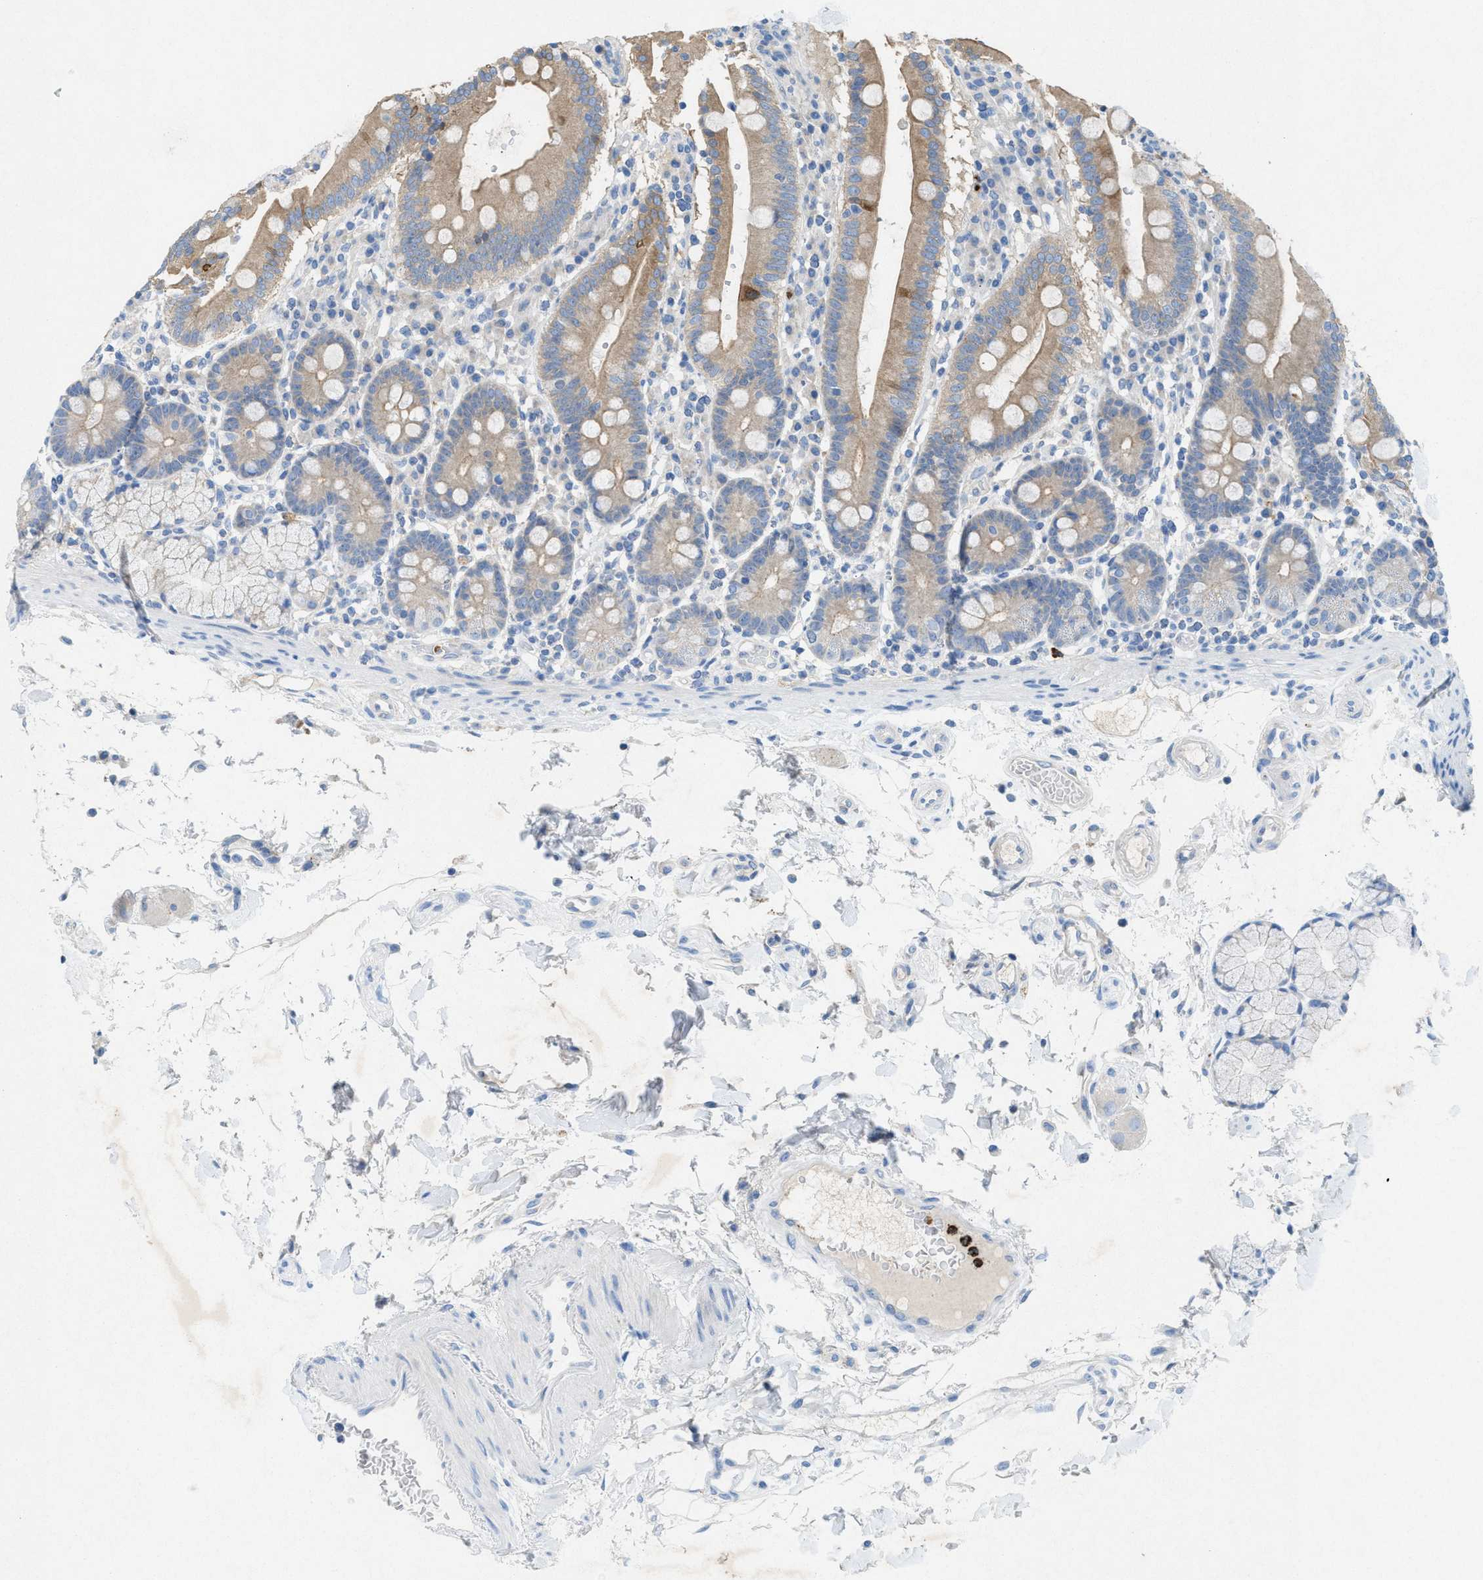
{"staining": {"intensity": "moderate", "quantity": "25%-75%", "location": "cytoplasmic/membranous"}, "tissue": "duodenum", "cell_type": "Glandular cells", "image_type": "normal", "snomed": [{"axis": "morphology", "description": "Normal tissue, NOS"}, {"axis": "topography", "description": "Small intestine, NOS"}], "caption": "Duodenum stained with immunohistochemistry (IHC) displays moderate cytoplasmic/membranous staining in about 25%-75% of glandular cells. The staining was performed using DAB (3,3'-diaminobenzidine), with brown indicating positive protein expression. Nuclei are stained blue with hematoxylin.", "gene": "CKLF", "patient": {"sex": "female", "age": 71}}